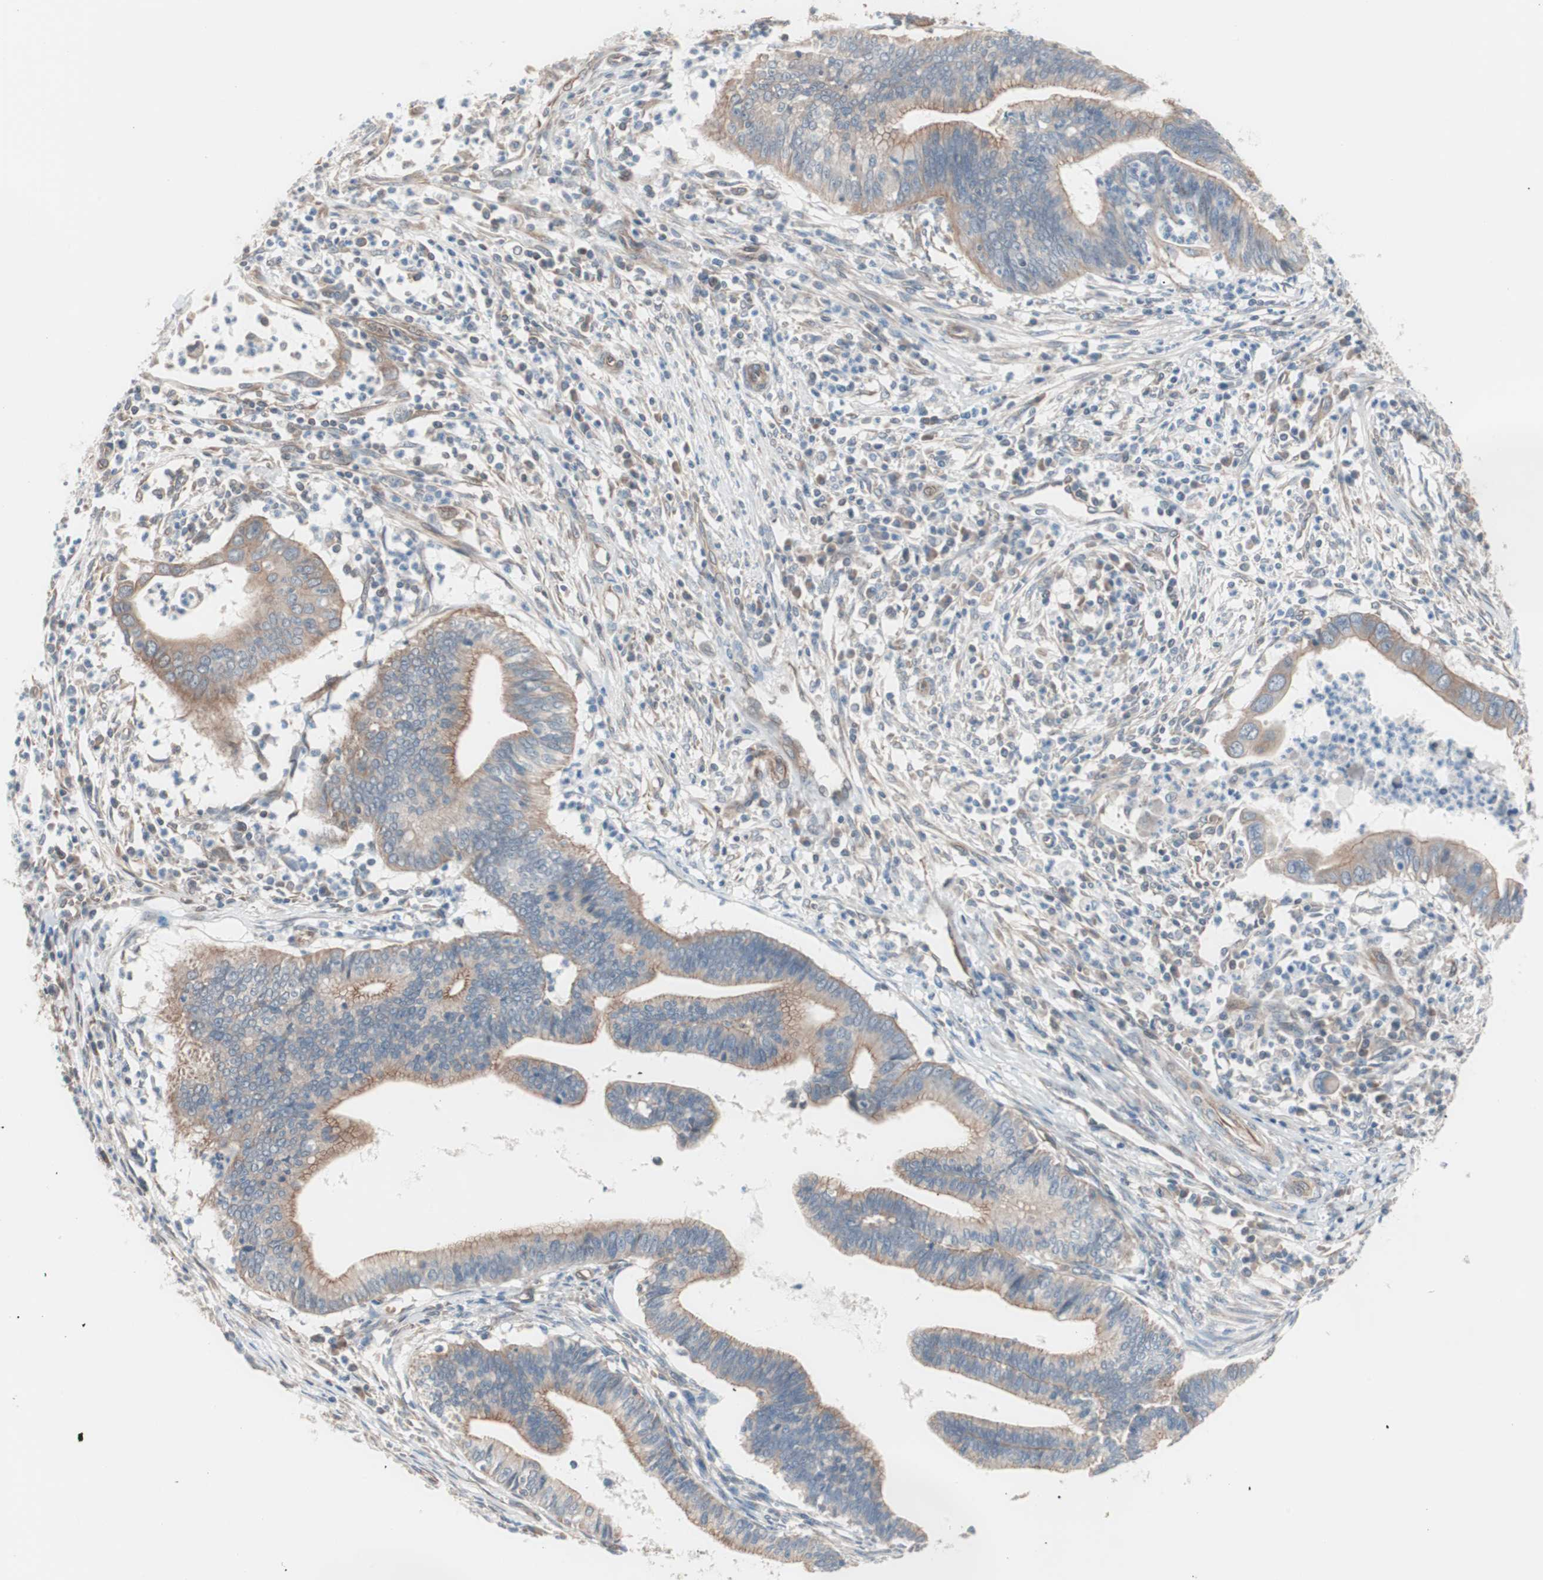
{"staining": {"intensity": "weak", "quantity": "<25%", "location": "cytoplasmic/membranous"}, "tissue": "cervical cancer", "cell_type": "Tumor cells", "image_type": "cancer", "snomed": [{"axis": "morphology", "description": "Adenocarcinoma, NOS"}, {"axis": "topography", "description": "Cervix"}], "caption": "A high-resolution image shows immunohistochemistry staining of cervical cancer (adenocarcinoma), which reveals no significant expression in tumor cells.", "gene": "SMG1", "patient": {"sex": "female", "age": 36}}